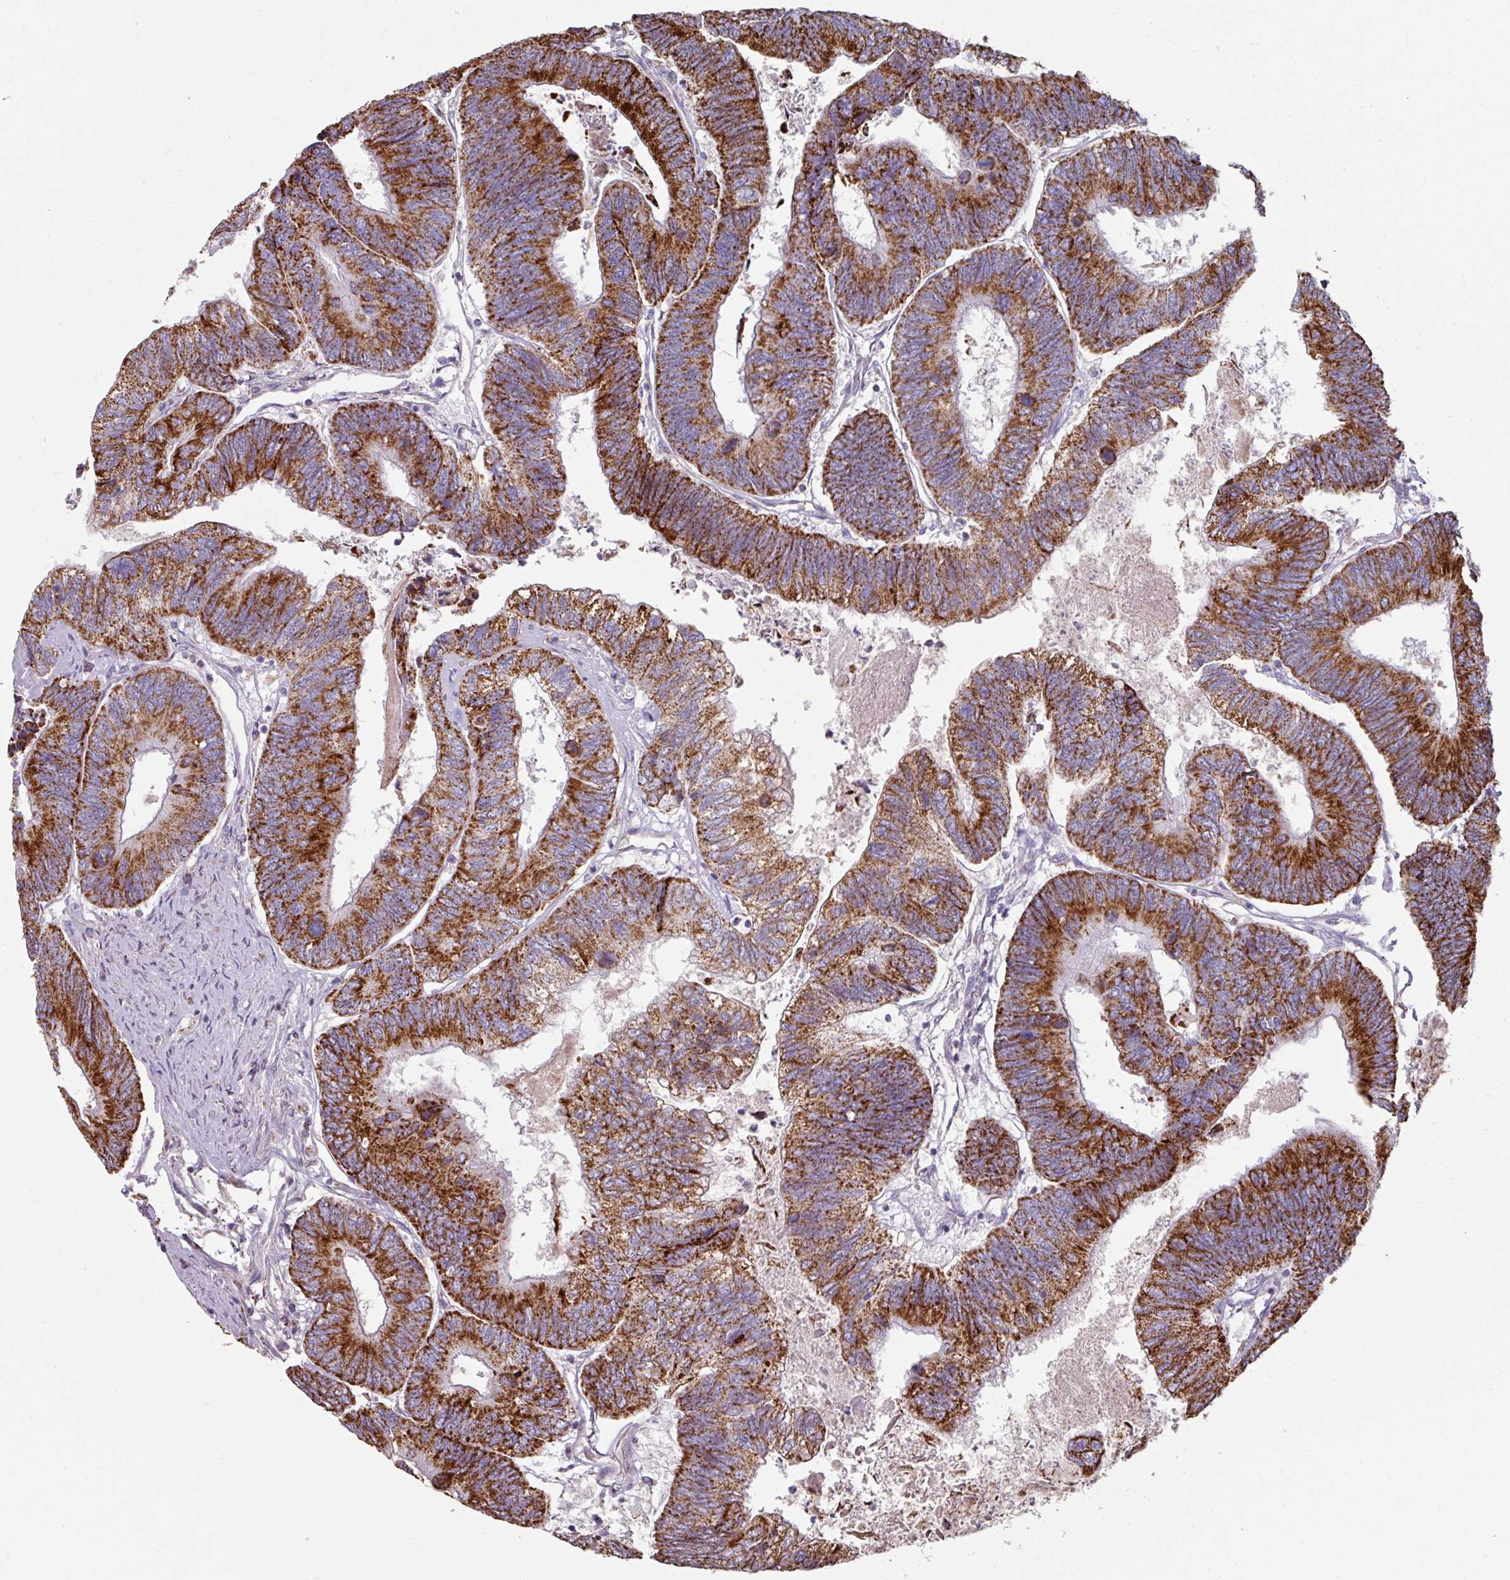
{"staining": {"intensity": "strong", "quantity": ">75%", "location": "cytoplasmic/membranous"}, "tissue": "colorectal cancer", "cell_type": "Tumor cells", "image_type": "cancer", "snomed": [{"axis": "morphology", "description": "Adenocarcinoma, NOS"}, {"axis": "topography", "description": "Colon"}], "caption": "There is high levels of strong cytoplasmic/membranous positivity in tumor cells of colorectal adenocarcinoma, as demonstrated by immunohistochemical staining (brown color).", "gene": "OR2D3", "patient": {"sex": "female", "age": 67}}